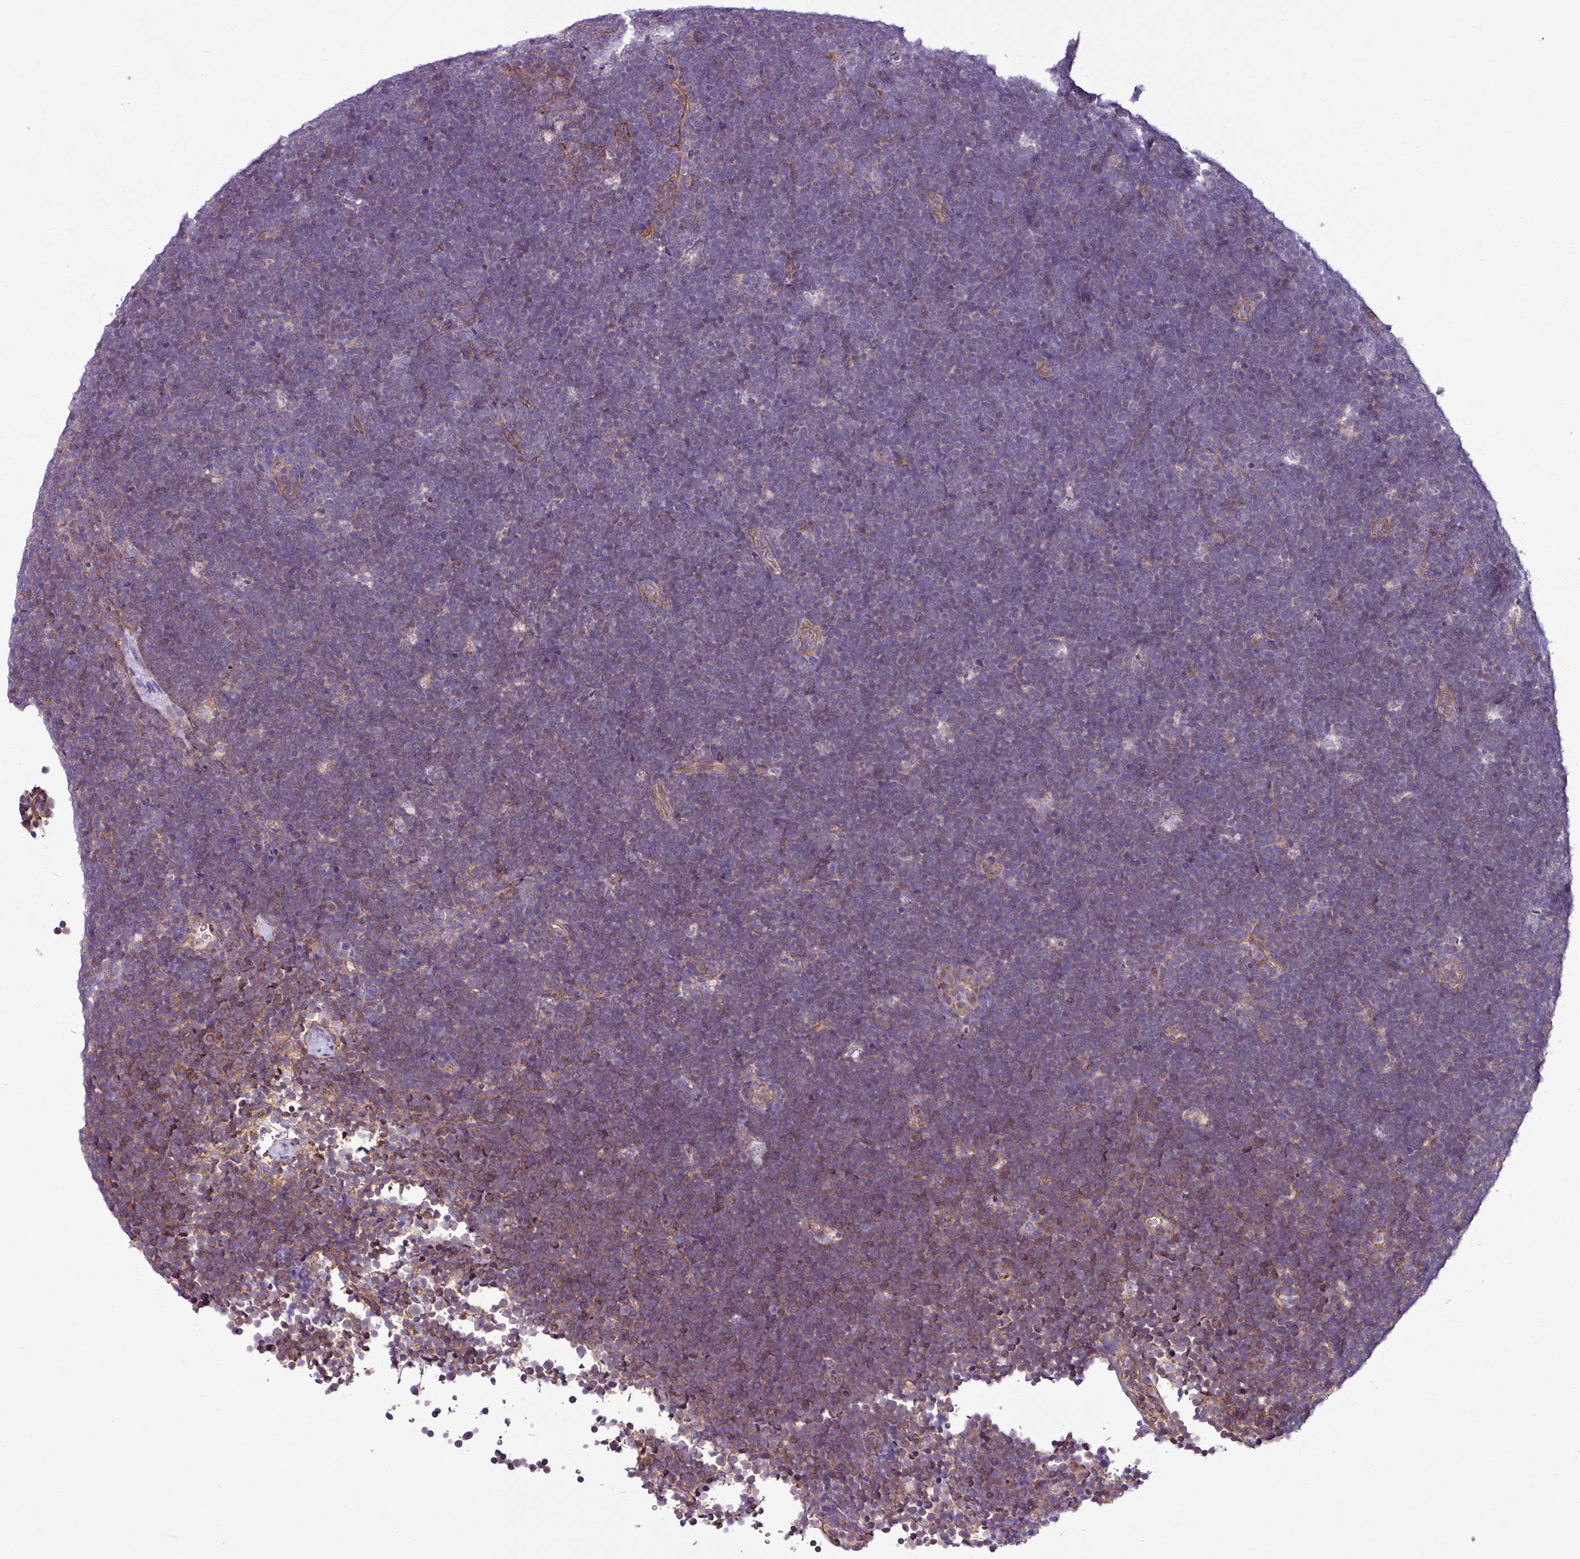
{"staining": {"intensity": "negative", "quantity": "none", "location": "none"}, "tissue": "lymphoma", "cell_type": "Tumor cells", "image_type": "cancer", "snomed": [{"axis": "morphology", "description": "Malignant lymphoma, non-Hodgkin's type, High grade"}, {"axis": "topography", "description": "Lymph node"}], "caption": "This is a histopathology image of IHC staining of lymphoma, which shows no expression in tumor cells. The staining is performed using DAB (3,3'-diaminobenzidine) brown chromogen with nuclei counter-stained in using hematoxylin.", "gene": "ZNF106", "patient": {"sex": "male", "age": 13}}